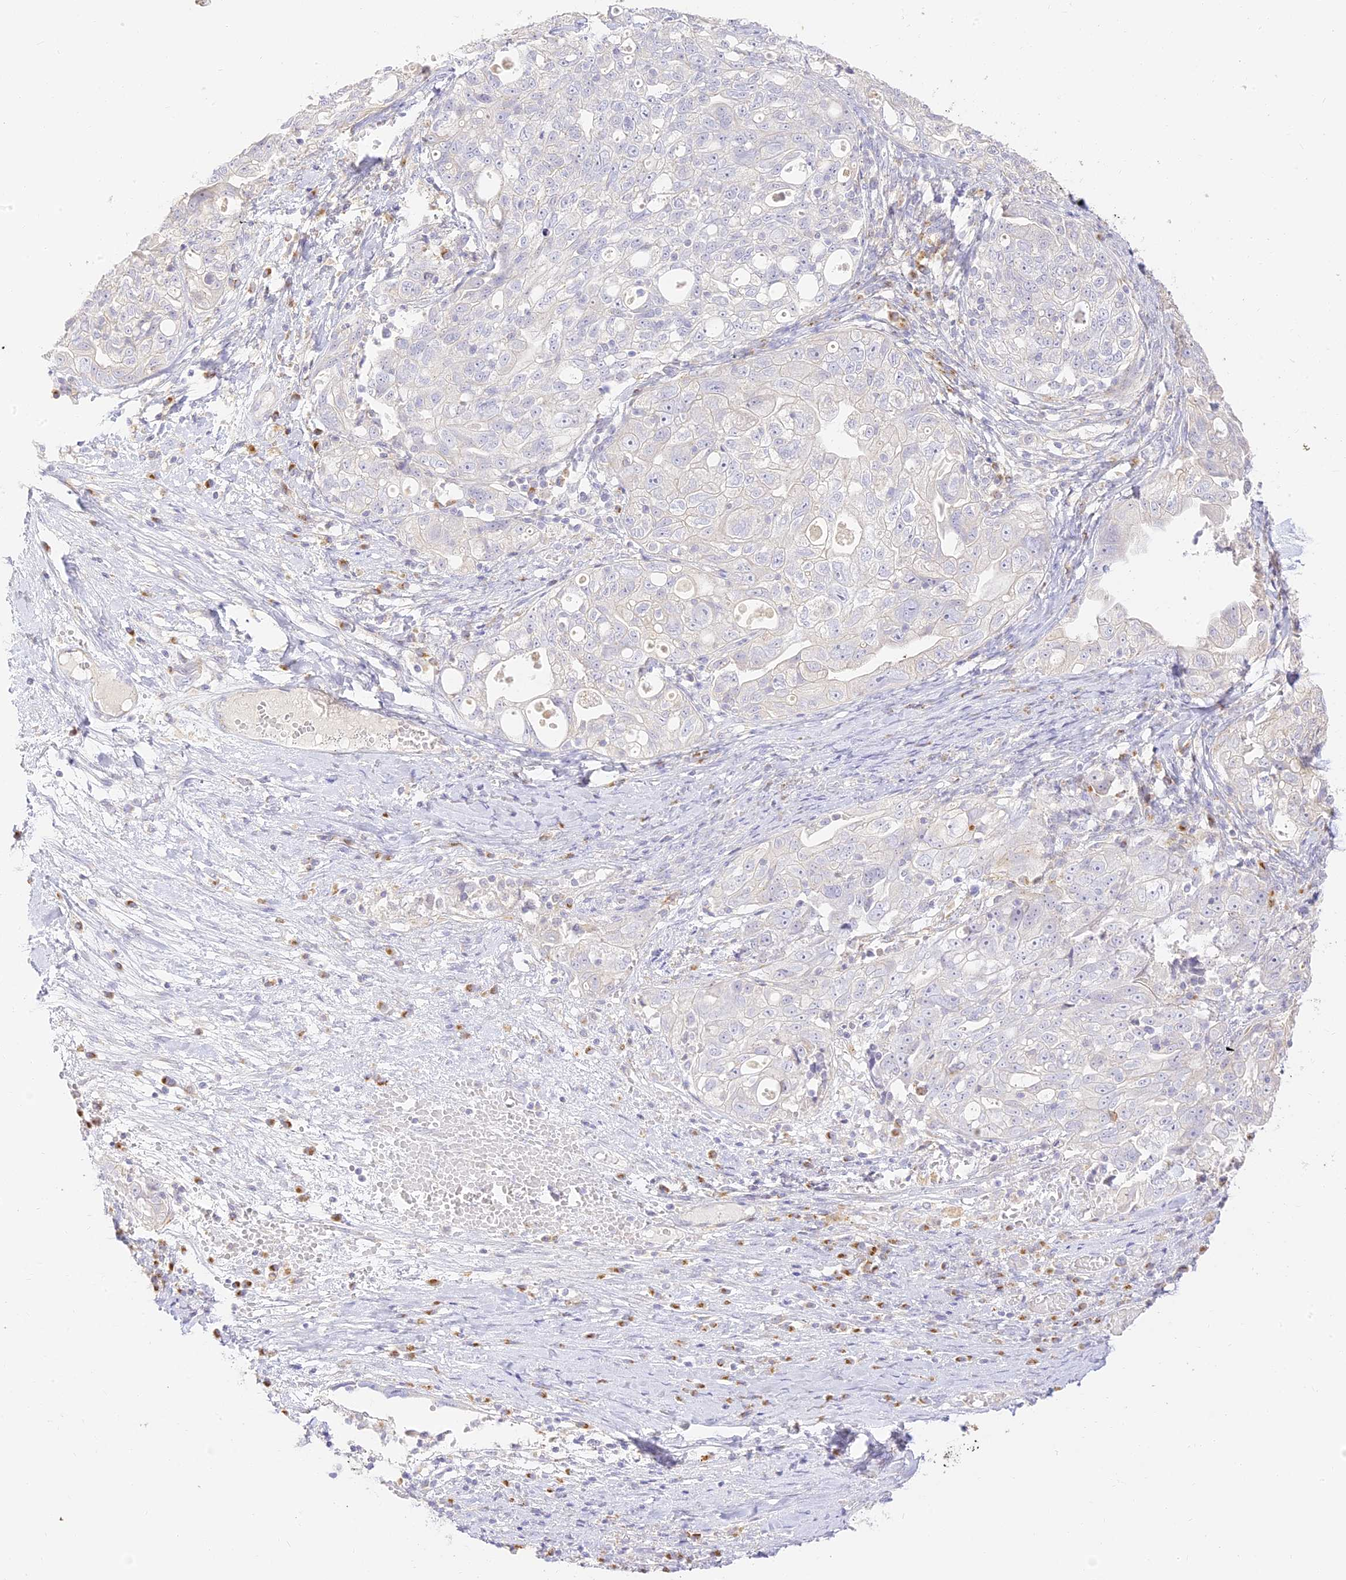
{"staining": {"intensity": "negative", "quantity": "none", "location": "none"}, "tissue": "ovarian cancer", "cell_type": "Tumor cells", "image_type": "cancer", "snomed": [{"axis": "morphology", "description": "Carcinoma, NOS"}, {"axis": "morphology", "description": "Cystadenocarcinoma, serous, NOS"}, {"axis": "topography", "description": "Ovary"}], "caption": "Tumor cells are negative for brown protein staining in ovarian serous cystadenocarcinoma.", "gene": "SEC13", "patient": {"sex": "female", "age": 69}}